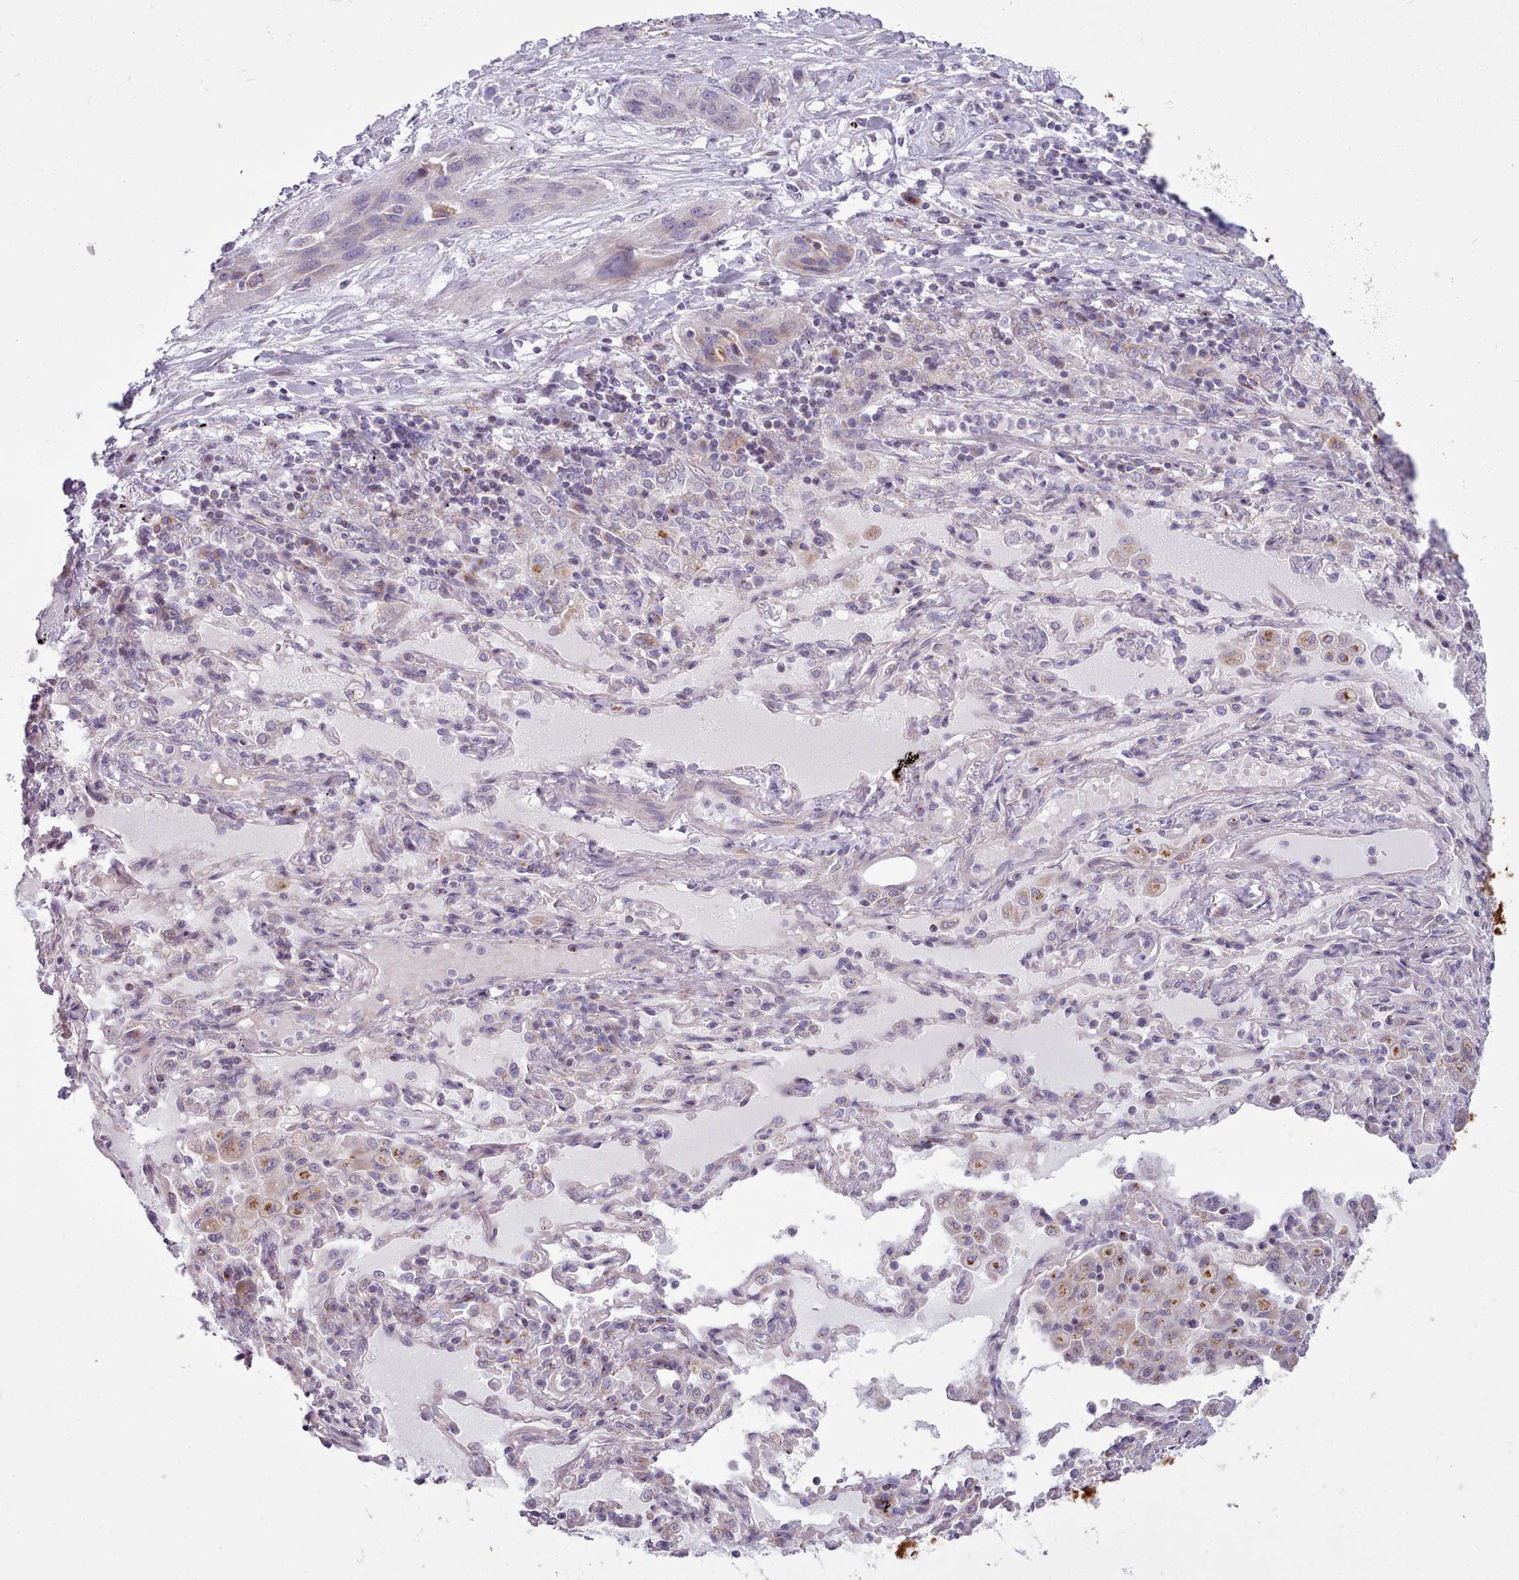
{"staining": {"intensity": "negative", "quantity": "none", "location": "none"}, "tissue": "lung cancer", "cell_type": "Tumor cells", "image_type": "cancer", "snomed": [{"axis": "morphology", "description": "Squamous cell carcinoma, NOS"}, {"axis": "topography", "description": "Lung"}], "caption": "Tumor cells are negative for brown protein staining in lung squamous cell carcinoma.", "gene": "SLC52A3", "patient": {"sex": "female", "age": 70}}